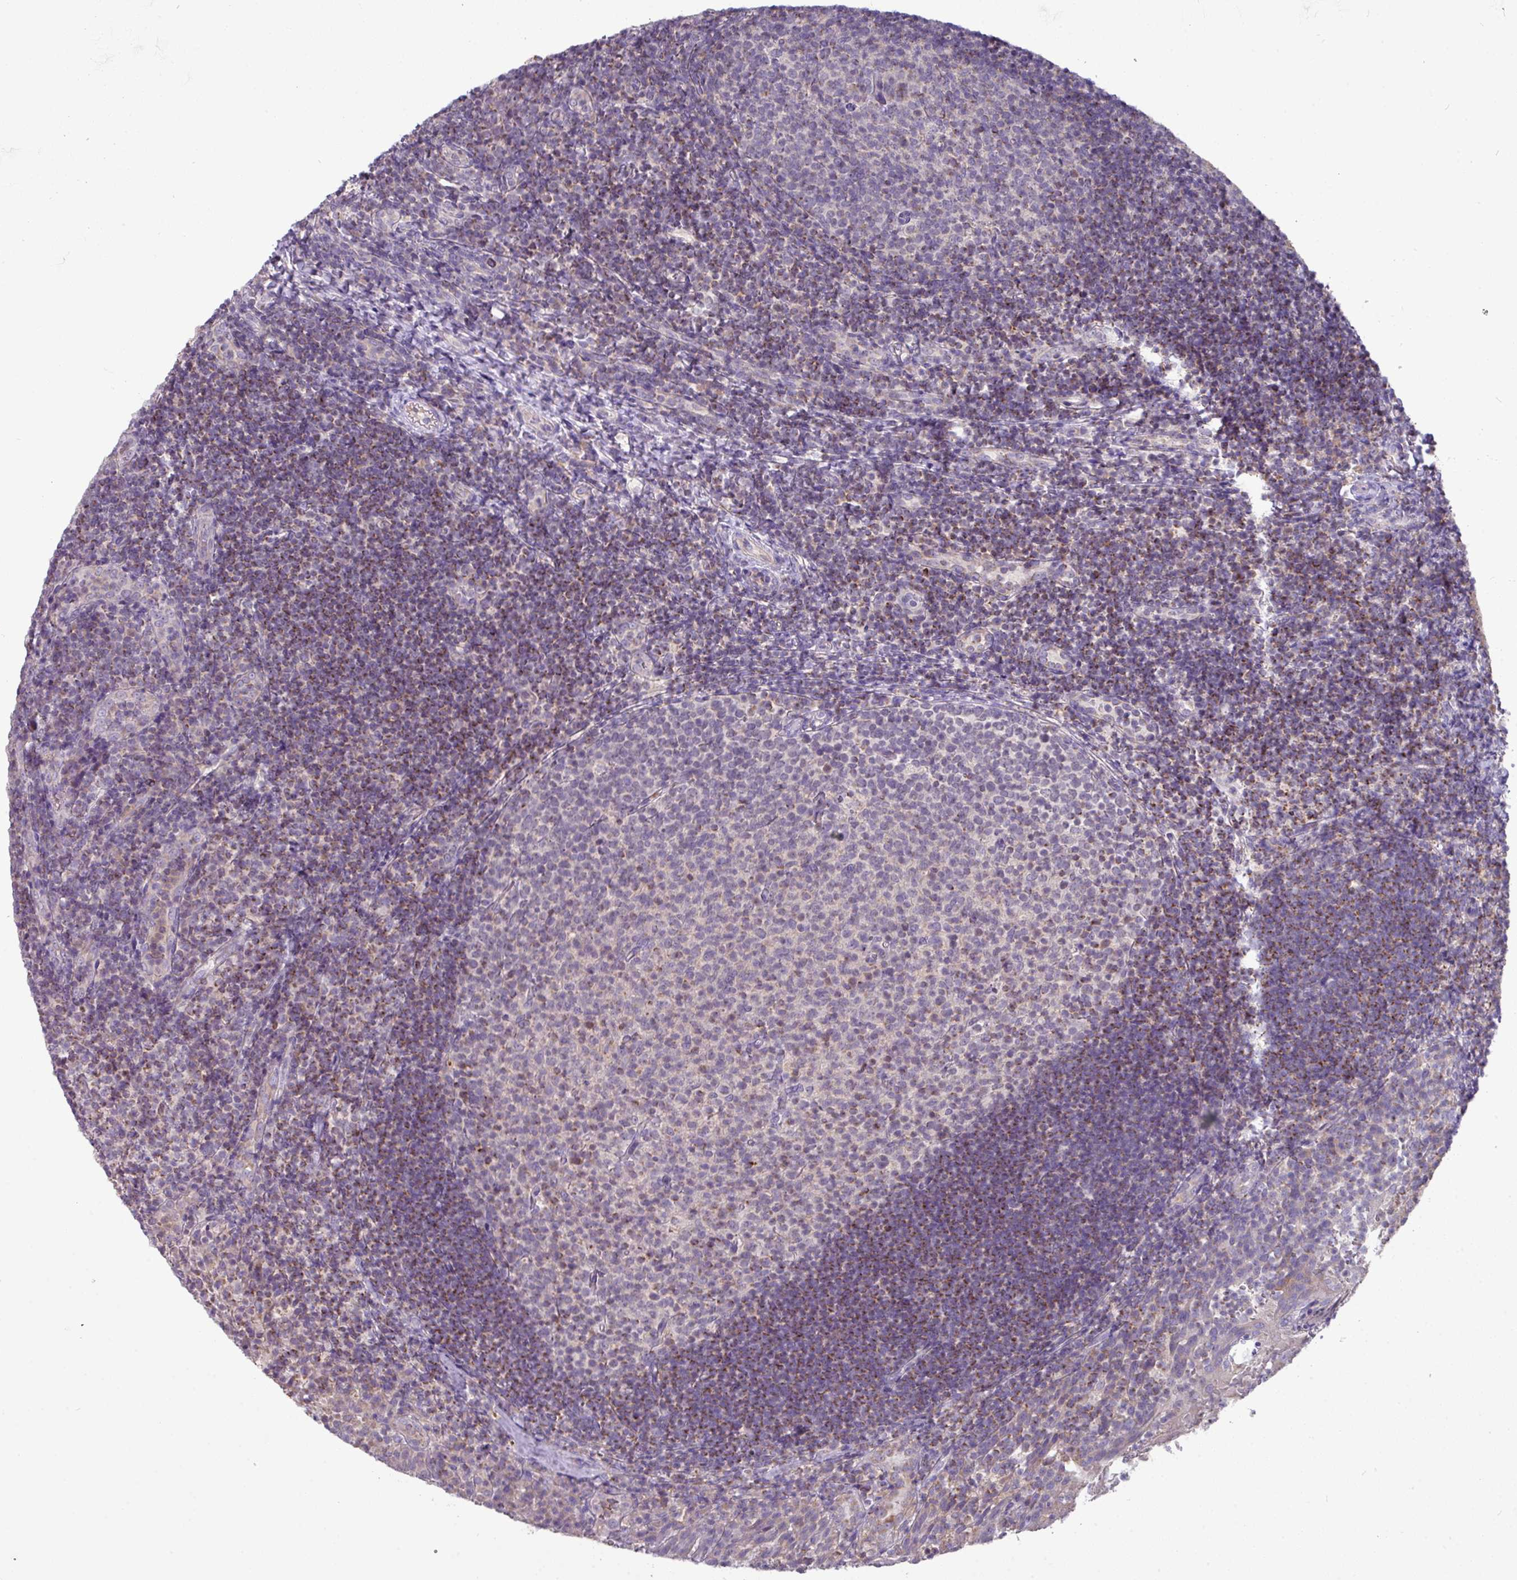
{"staining": {"intensity": "weak", "quantity": "<25%", "location": "cytoplasmic/membranous"}, "tissue": "tonsil", "cell_type": "Germinal center cells", "image_type": "normal", "snomed": [{"axis": "morphology", "description": "Normal tissue, NOS"}, {"axis": "topography", "description": "Tonsil"}], "caption": "A histopathology image of human tonsil is negative for staining in germinal center cells. (Immunohistochemistry (ihc), brightfield microscopy, high magnification).", "gene": "TRAPPC1", "patient": {"sex": "female", "age": 10}}